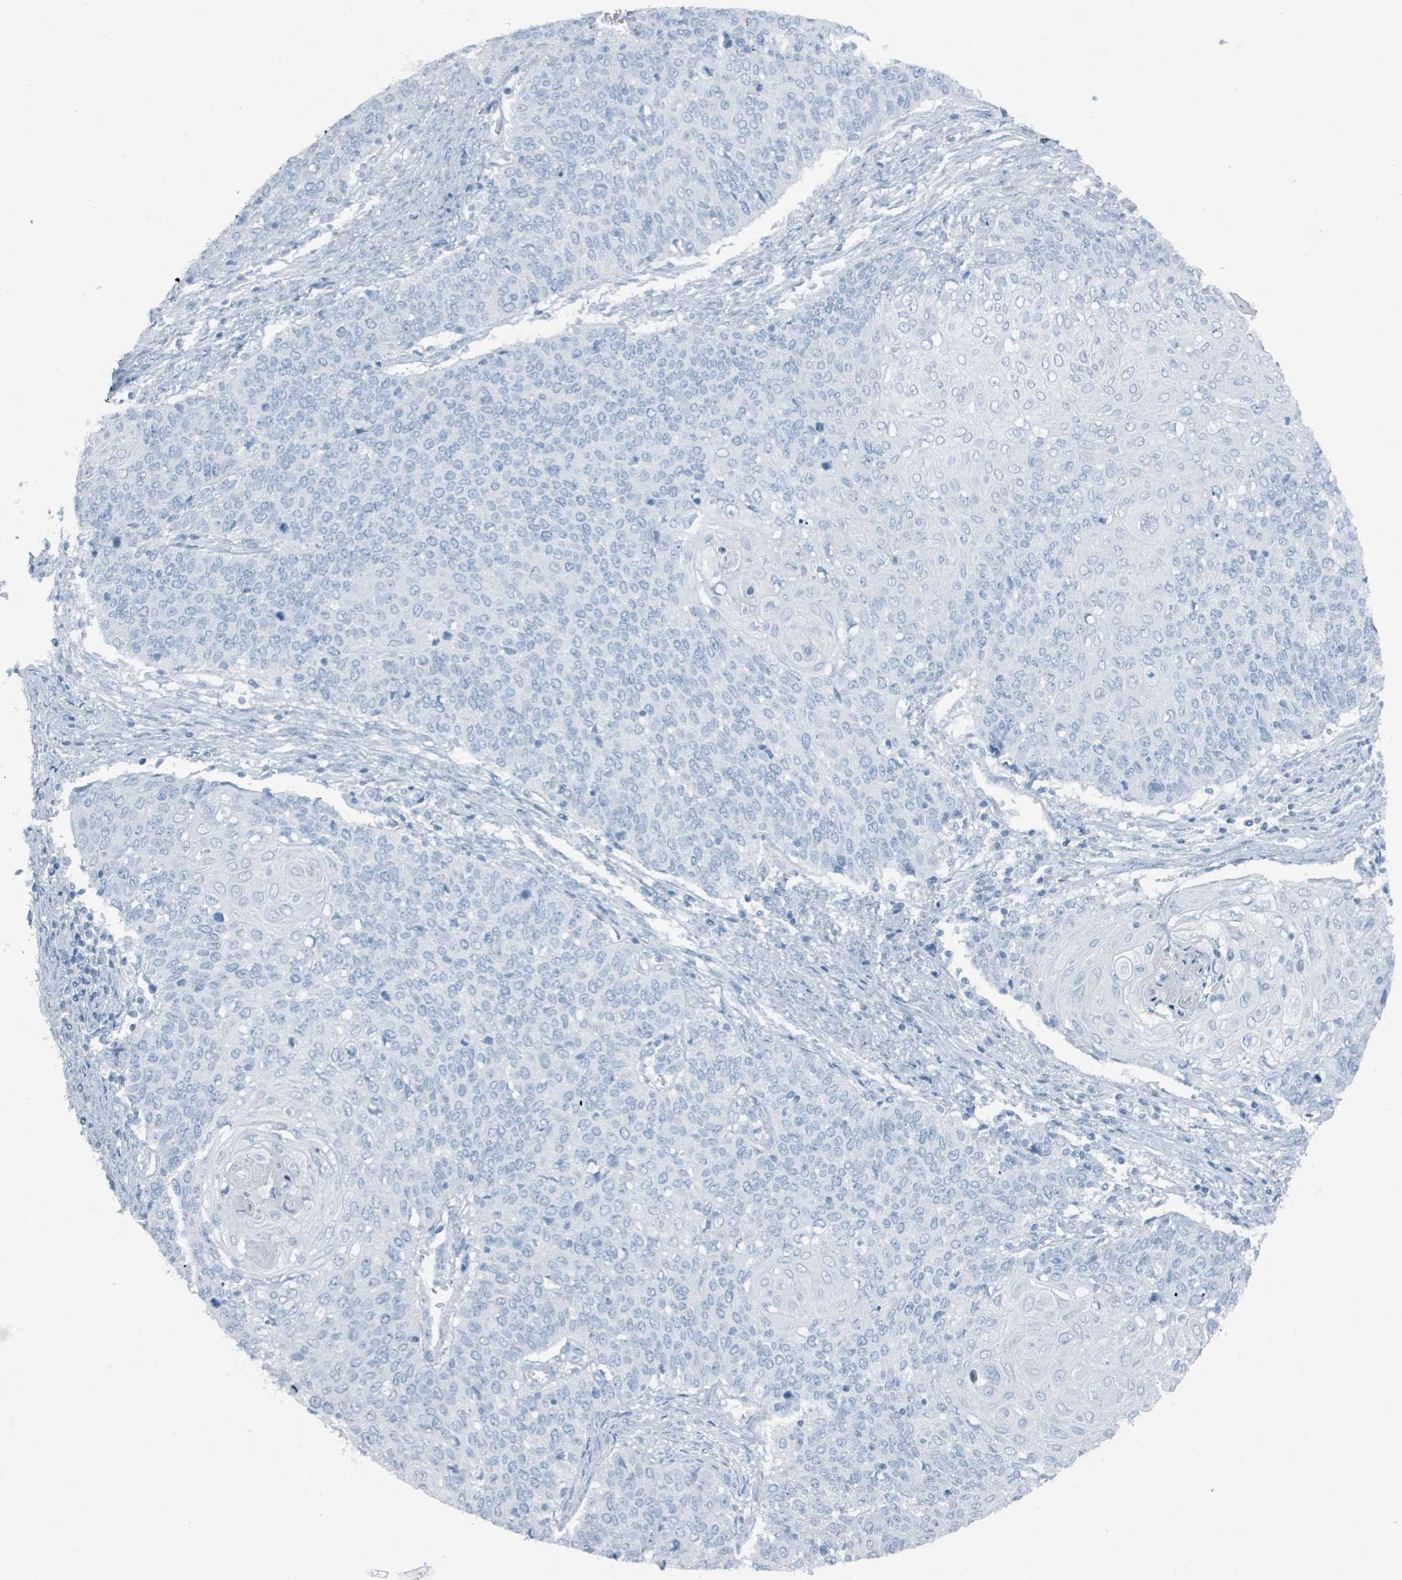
{"staining": {"intensity": "negative", "quantity": "none", "location": "none"}, "tissue": "cervical cancer", "cell_type": "Tumor cells", "image_type": "cancer", "snomed": [{"axis": "morphology", "description": "Squamous cell carcinoma, NOS"}, {"axis": "topography", "description": "Cervix"}], "caption": "Squamous cell carcinoma (cervical) was stained to show a protein in brown. There is no significant expression in tumor cells.", "gene": "GAMT", "patient": {"sex": "female", "age": 39}}